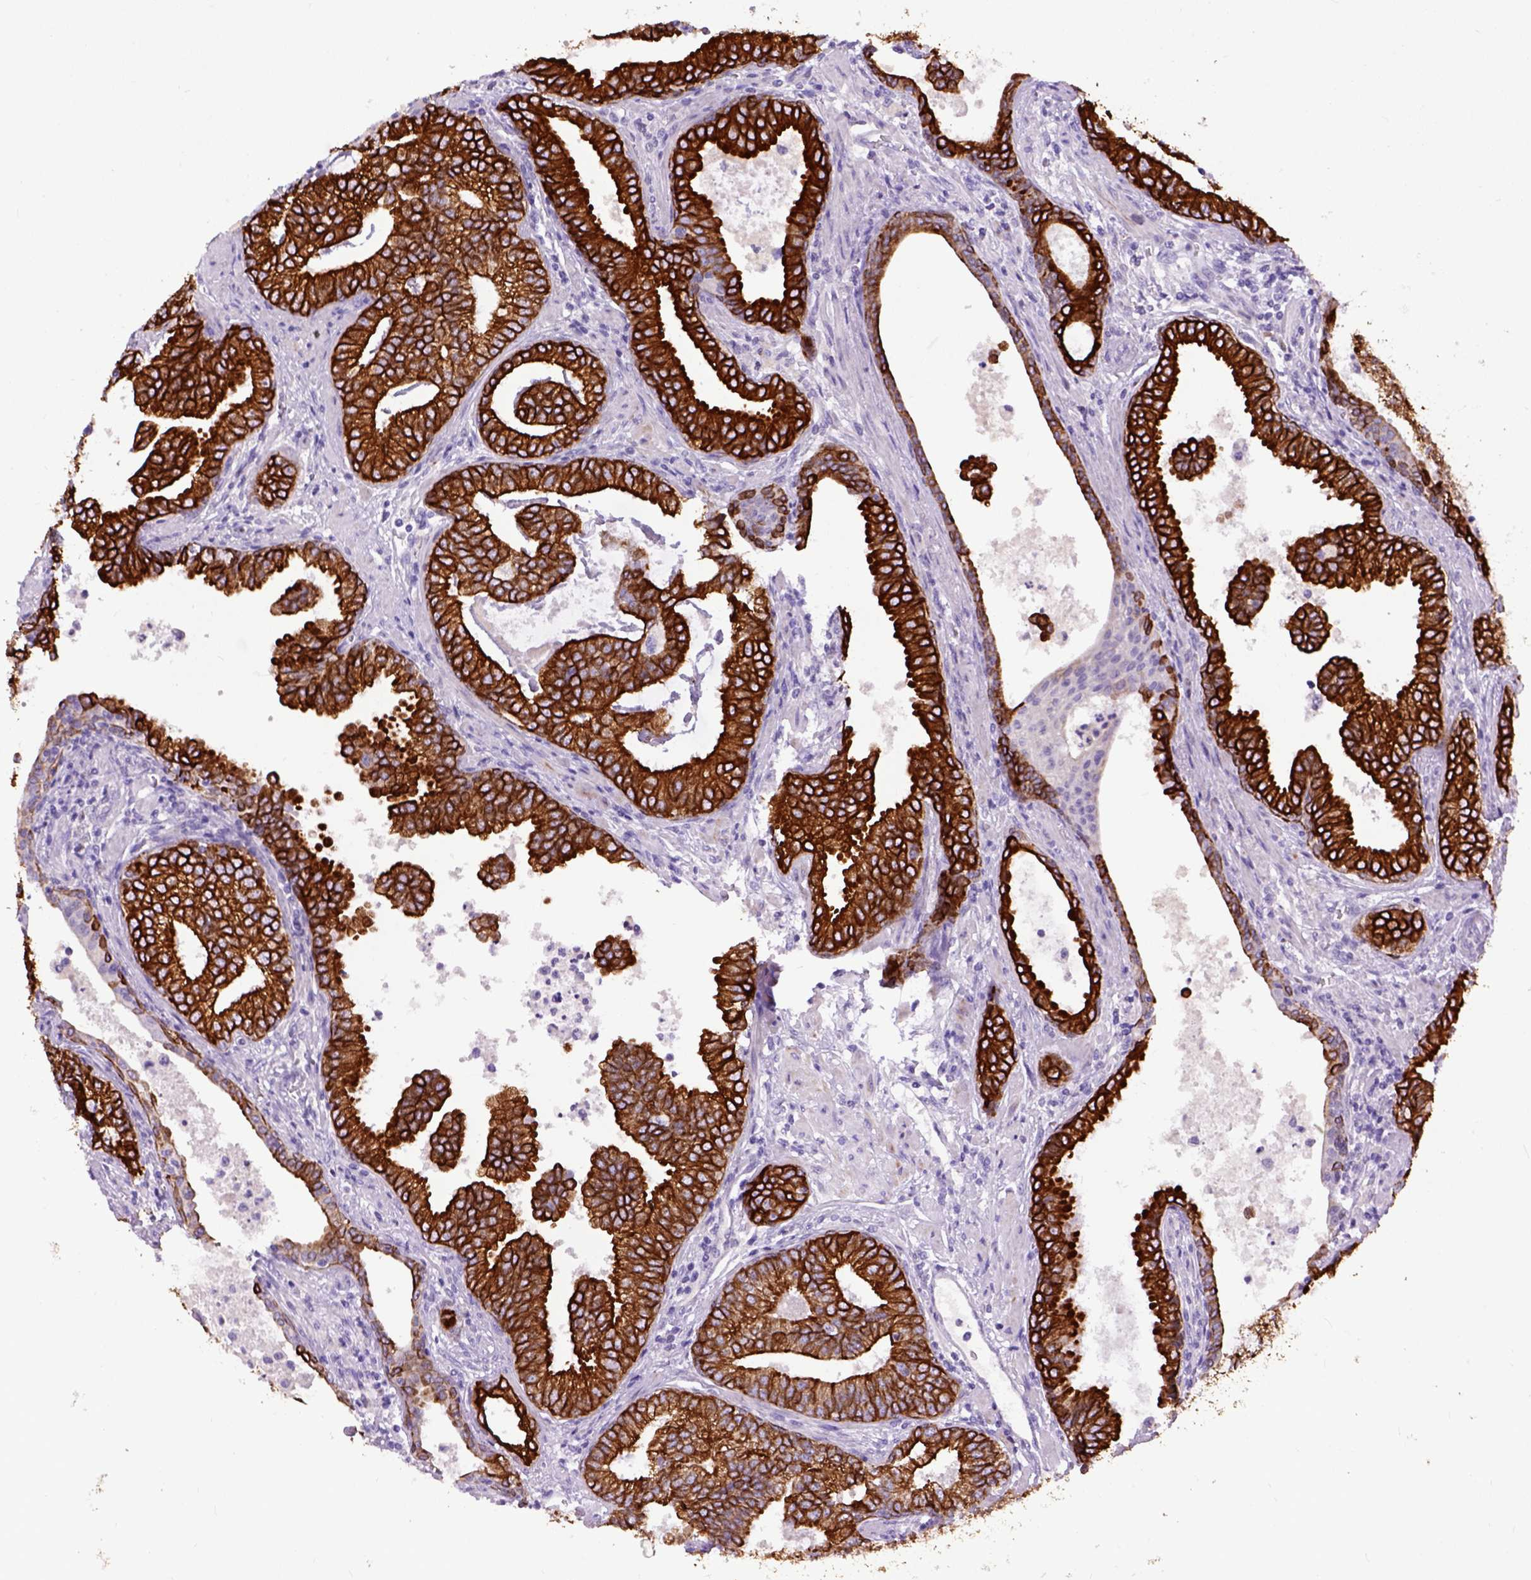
{"staining": {"intensity": "strong", "quantity": ">75%", "location": "cytoplasmic/membranous"}, "tissue": "prostate cancer", "cell_type": "Tumor cells", "image_type": "cancer", "snomed": [{"axis": "morphology", "description": "Adenocarcinoma, NOS"}, {"axis": "topography", "description": "Prostate"}], "caption": "The histopathology image exhibits immunohistochemical staining of adenocarcinoma (prostate). There is strong cytoplasmic/membranous positivity is identified in about >75% of tumor cells. (Stains: DAB (3,3'-diaminobenzidine) in brown, nuclei in blue, Microscopy: brightfield microscopy at high magnification).", "gene": "RAB25", "patient": {"sex": "male", "age": 64}}